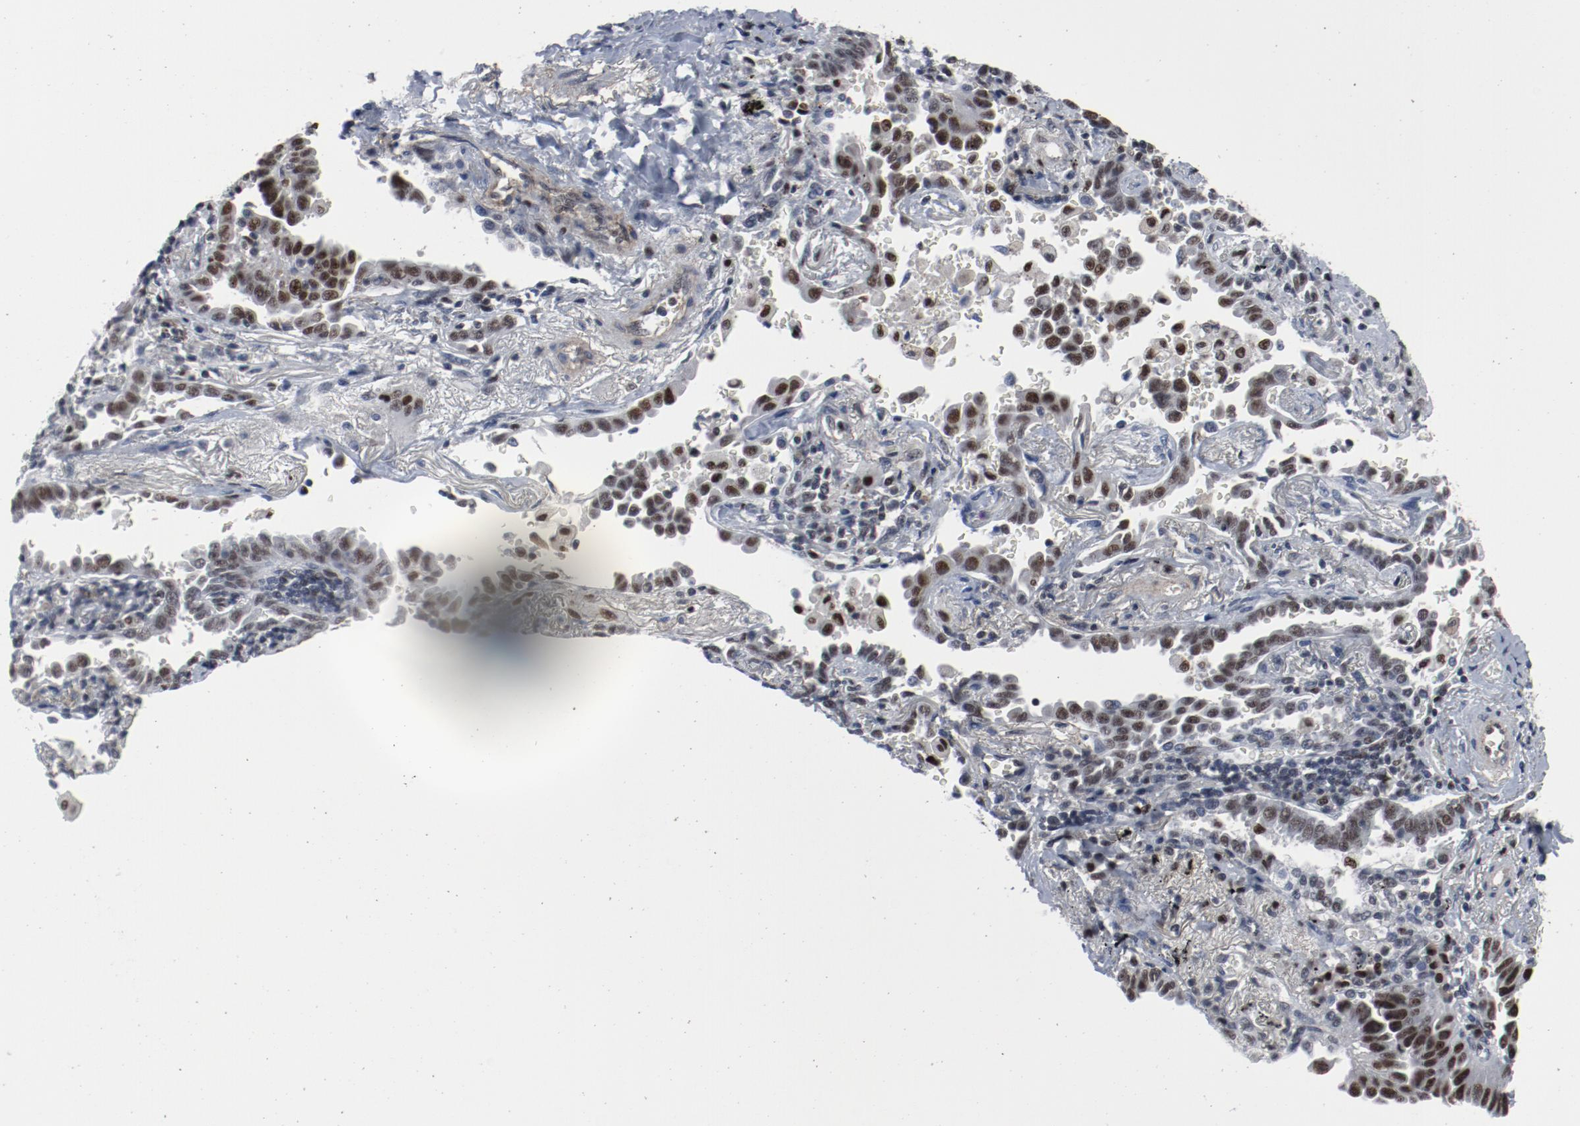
{"staining": {"intensity": "strong", "quantity": ">75%", "location": "nuclear"}, "tissue": "lung cancer", "cell_type": "Tumor cells", "image_type": "cancer", "snomed": [{"axis": "morphology", "description": "Adenocarcinoma, NOS"}, {"axis": "topography", "description": "Lung"}], "caption": "The image displays staining of lung adenocarcinoma, revealing strong nuclear protein positivity (brown color) within tumor cells. (DAB IHC, brown staining for protein, blue staining for nuclei).", "gene": "JMJD6", "patient": {"sex": "female", "age": 64}}